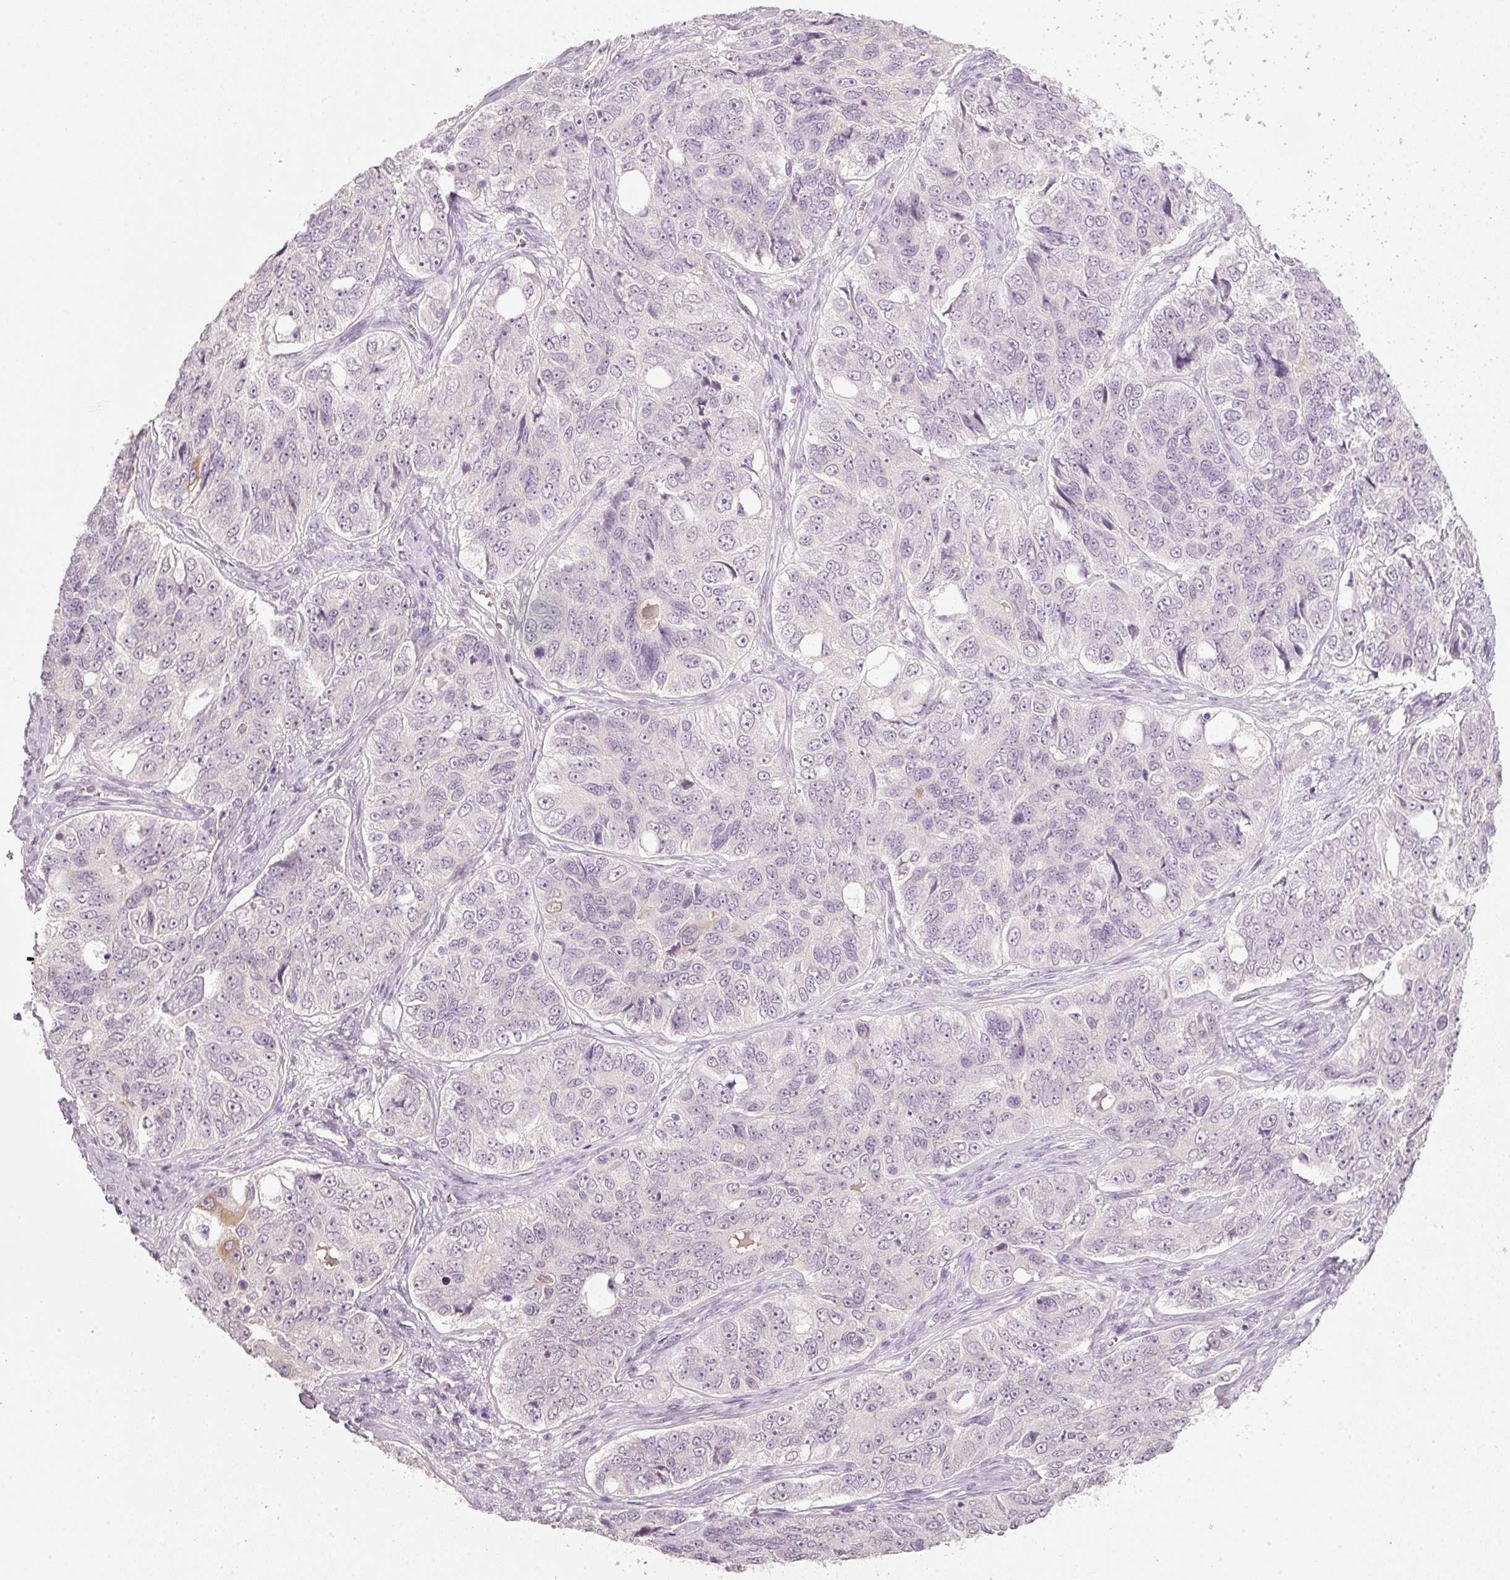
{"staining": {"intensity": "negative", "quantity": "none", "location": "none"}, "tissue": "ovarian cancer", "cell_type": "Tumor cells", "image_type": "cancer", "snomed": [{"axis": "morphology", "description": "Carcinoma, endometroid"}, {"axis": "topography", "description": "Ovary"}], "caption": "The IHC photomicrograph has no significant expression in tumor cells of endometroid carcinoma (ovarian) tissue. (DAB IHC visualized using brightfield microscopy, high magnification).", "gene": "STEAP1", "patient": {"sex": "female", "age": 51}}